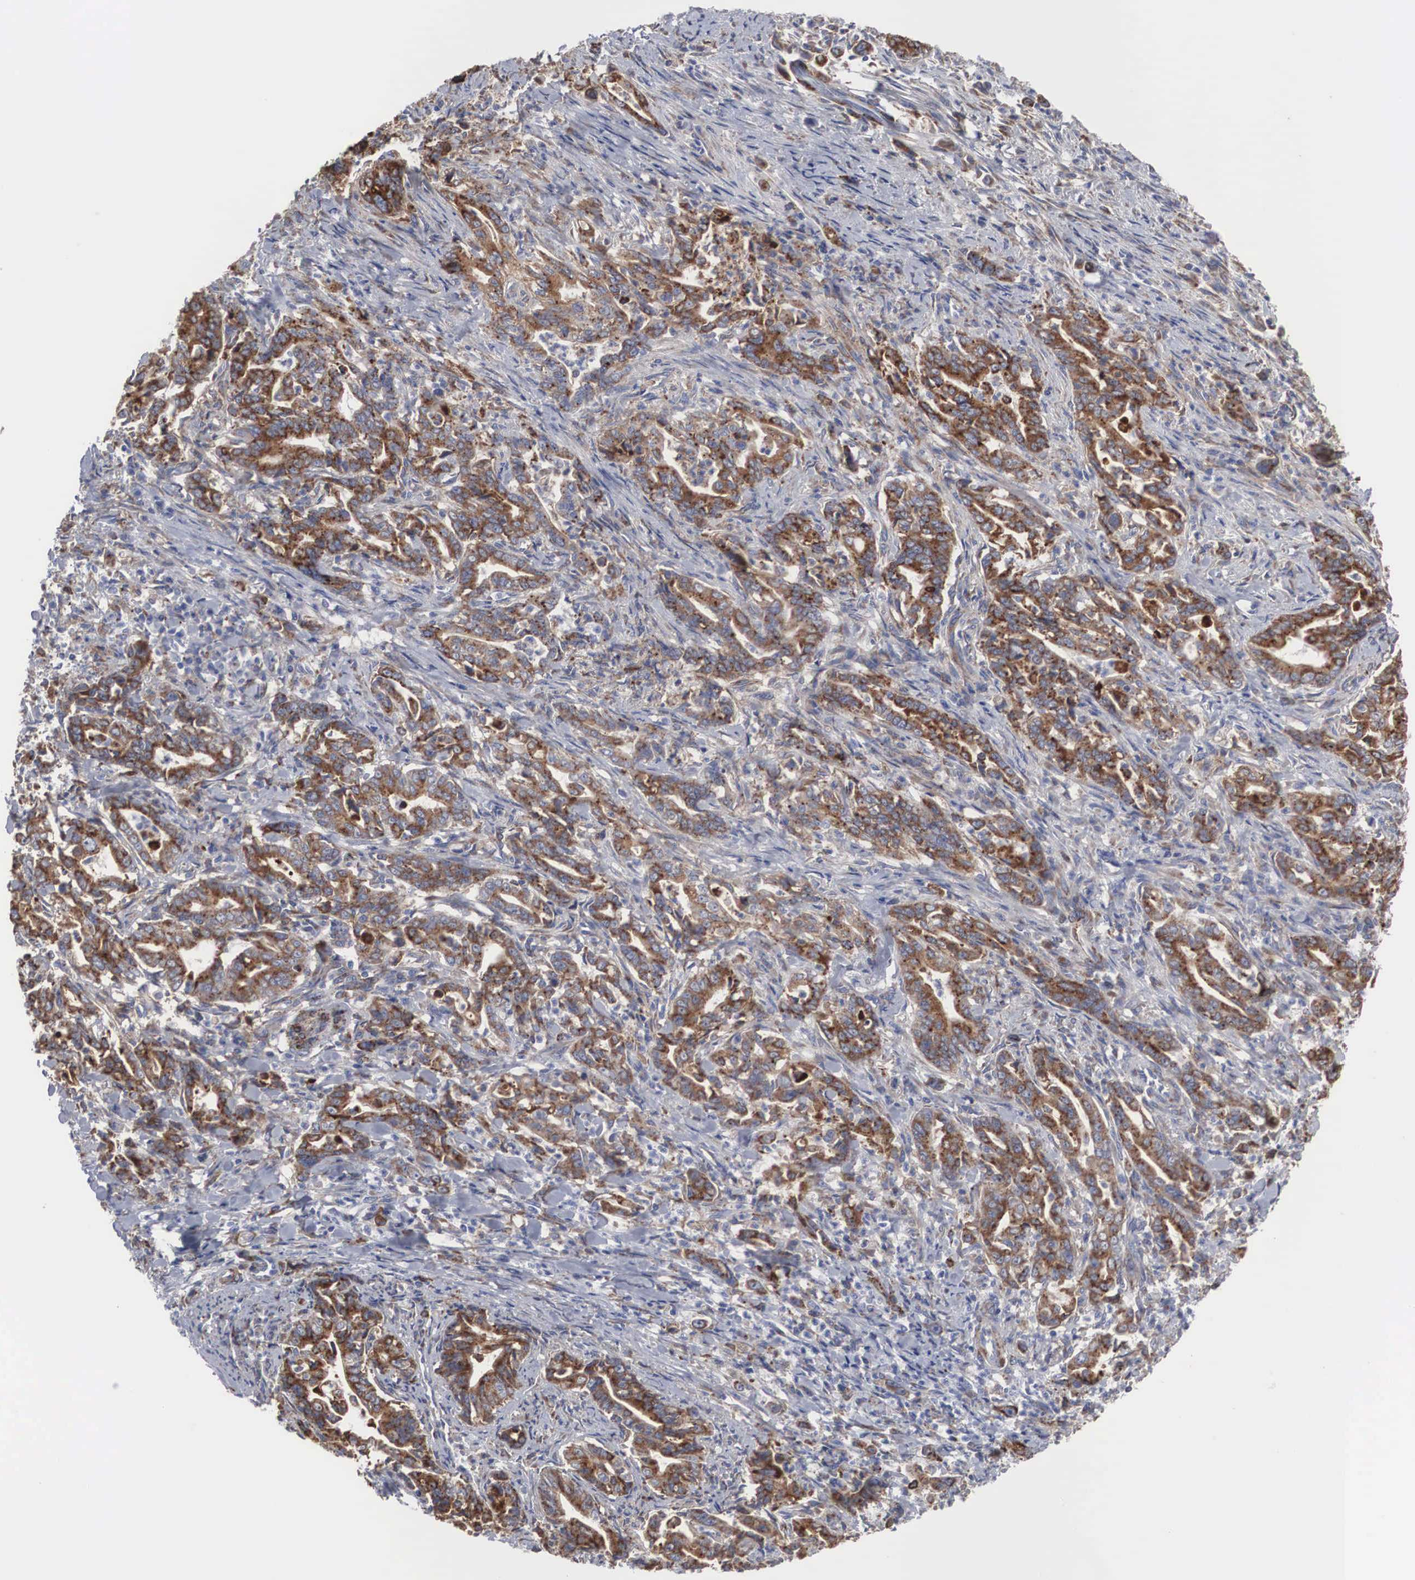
{"staining": {"intensity": "moderate", "quantity": ">75%", "location": "cytoplasmic/membranous"}, "tissue": "stomach cancer", "cell_type": "Tumor cells", "image_type": "cancer", "snomed": [{"axis": "morphology", "description": "Adenocarcinoma, NOS"}, {"axis": "topography", "description": "Stomach"}], "caption": "The image demonstrates immunohistochemical staining of stomach adenocarcinoma. There is moderate cytoplasmic/membranous staining is identified in approximately >75% of tumor cells.", "gene": "LGALS3BP", "patient": {"sex": "female", "age": 76}}